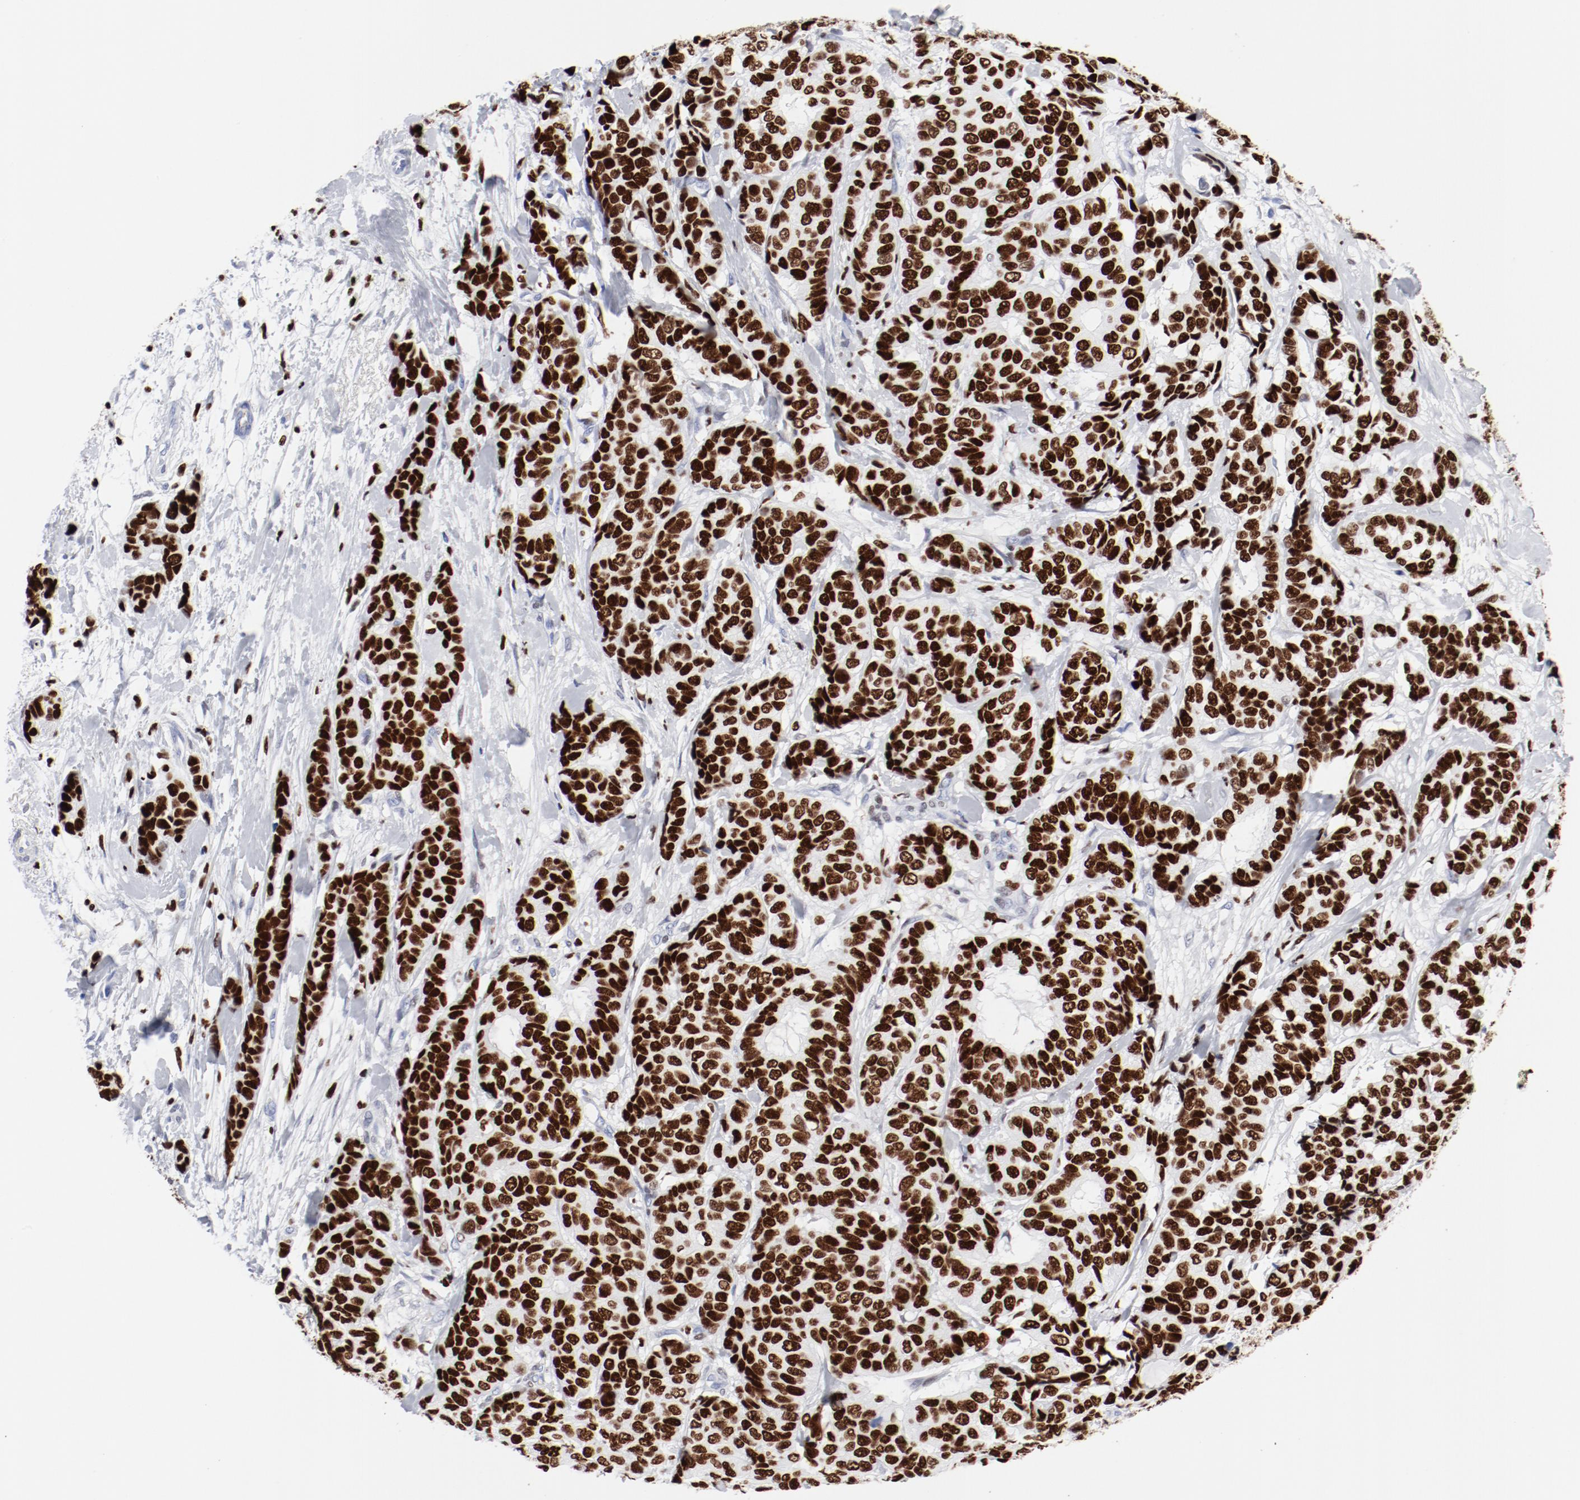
{"staining": {"intensity": "strong", "quantity": ">75%", "location": "nuclear"}, "tissue": "breast cancer", "cell_type": "Tumor cells", "image_type": "cancer", "snomed": [{"axis": "morphology", "description": "Duct carcinoma"}, {"axis": "topography", "description": "Breast"}], "caption": "Brown immunohistochemical staining in human breast intraductal carcinoma reveals strong nuclear expression in about >75% of tumor cells. (IHC, brightfield microscopy, high magnification).", "gene": "SMARCC2", "patient": {"sex": "female", "age": 87}}